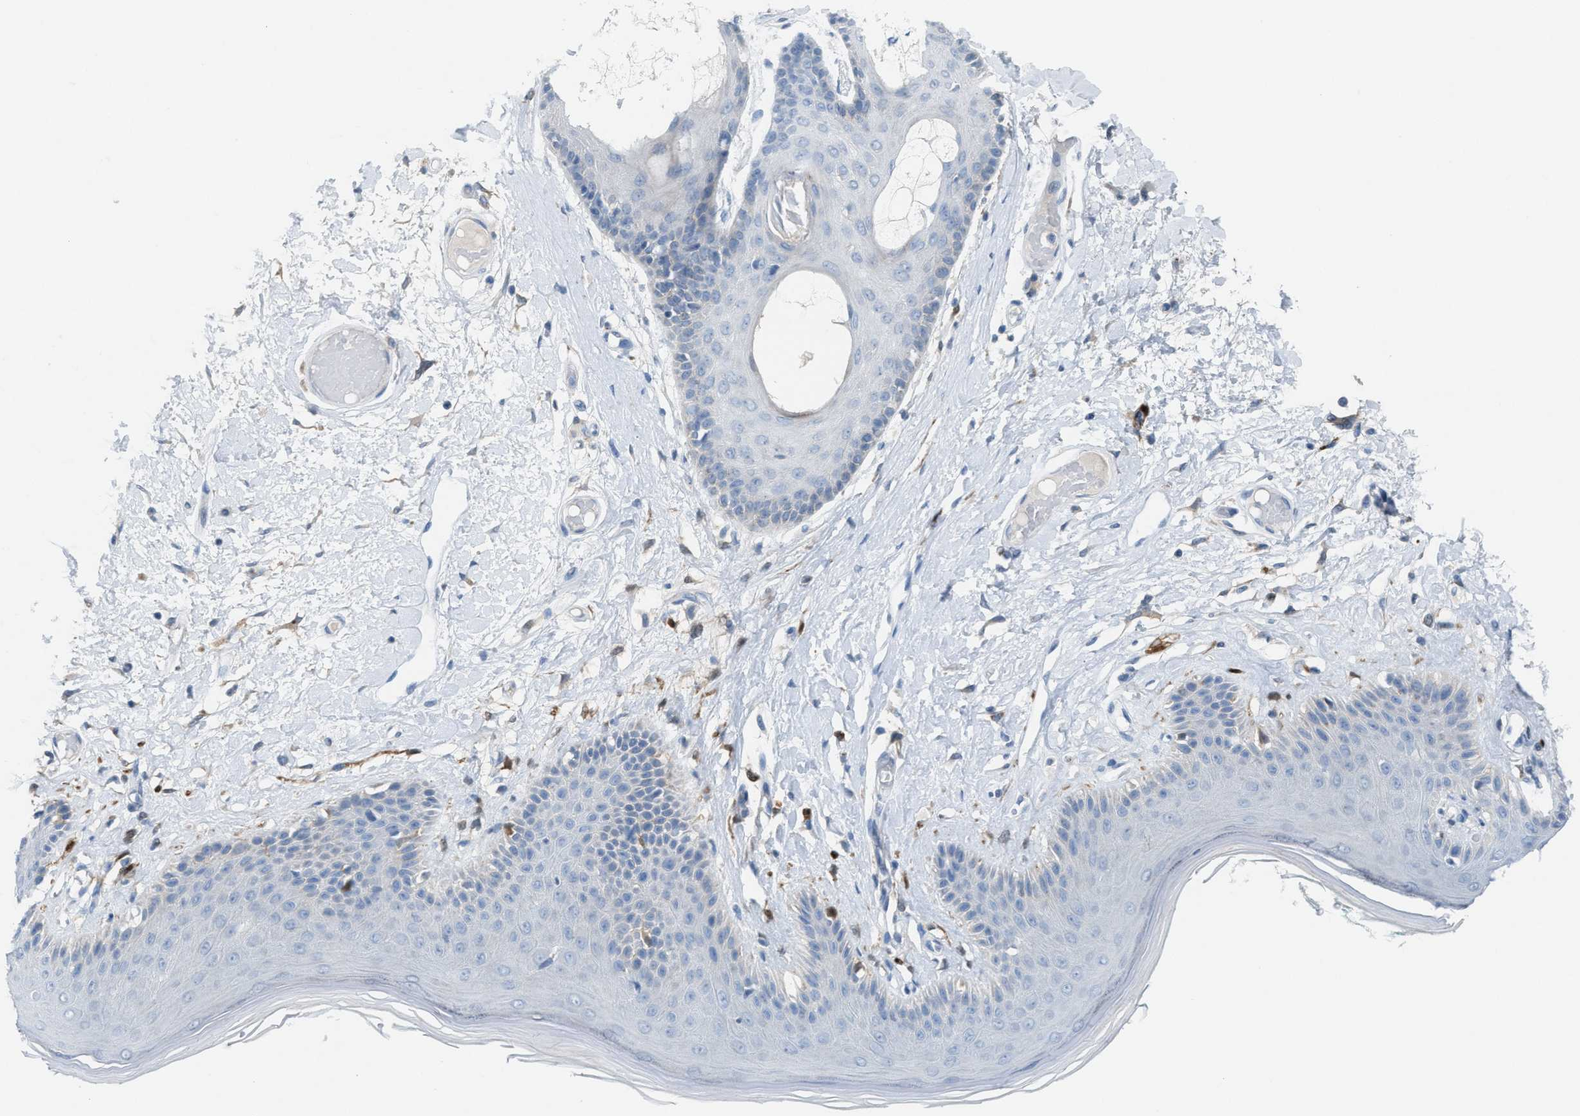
{"staining": {"intensity": "negative", "quantity": "none", "location": "none"}, "tissue": "skin", "cell_type": "Epidermal cells", "image_type": "normal", "snomed": [{"axis": "morphology", "description": "Normal tissue, NOS"}, {"axis": "topography", "description": "Vulva"}], "caption": "Immunohistochemistry (IHC) histopathology image of unremarkable human skin stained for a protein (brown), which shows no staining in epidermal cells. (Brightfield microscopy of DAB IHC at high magnification).", "gene": "ASPA", "patient": {"sex": "female", "age": 73}}